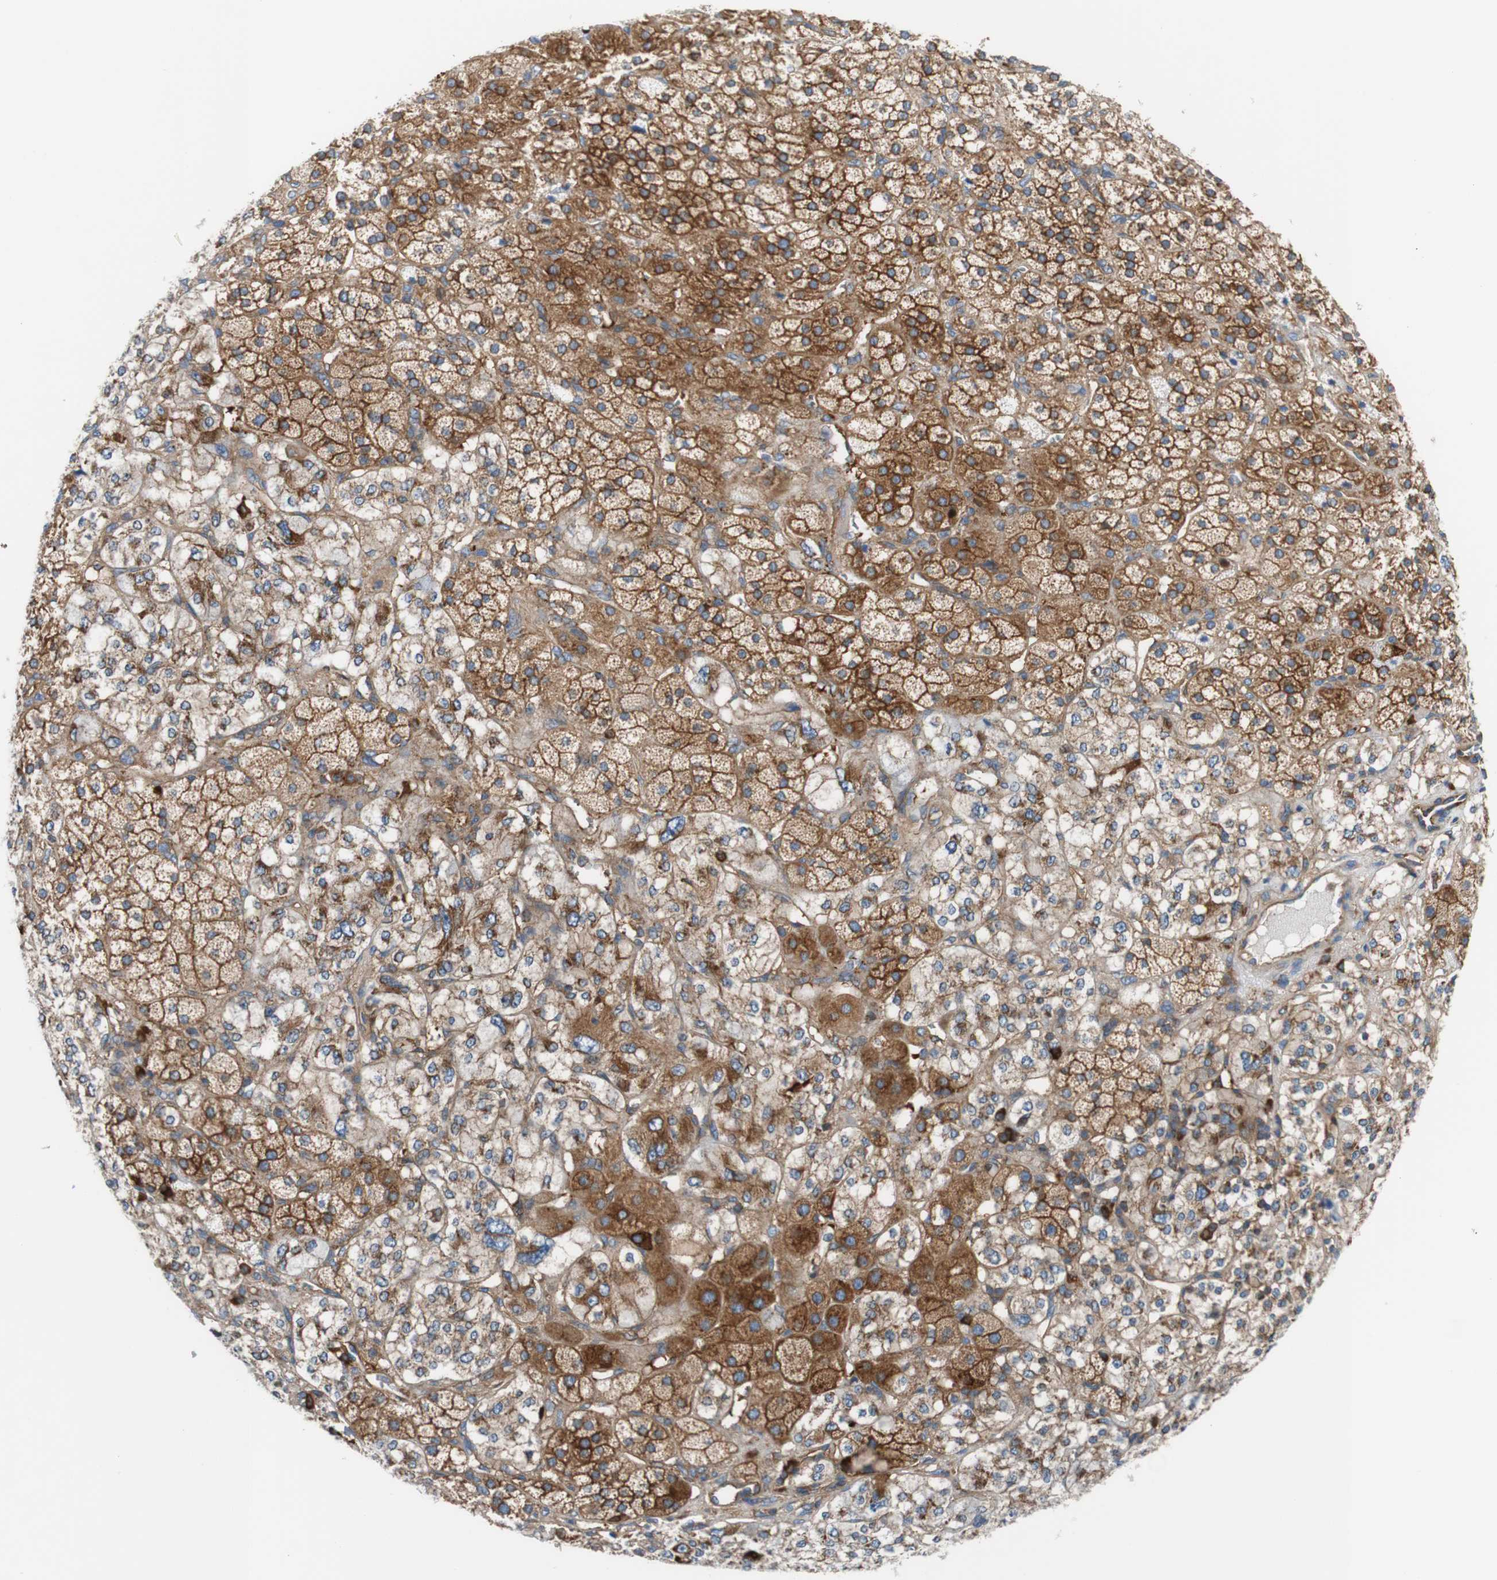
{"staining": {"intensity": "moderate", "quantity": ">75%", "location": "cytoplasmic/membranous"}, "tissue": "adrenal gland", "cell_type": "Glandular cells", "image_type": "normal", "snomed": [{"axis": "morphology", "description": "Normal tissue, NOS"}, {"axis": "topography", "description": "Adrenal gland"}], "caption": "Immunohistochemistry (IHC) staining of unremarkable adrenal gland, which shows medium levels of moderate cytoplasmic/membranous expression in about >75% of glandular cells indicating moderate cytoplasmic/membranous protein positivity. The staining was performed using DAB (3,3'-diaminobenzidine) (brown) for protein detection and nuclei were counterstained in hematoxylin (blue).", "gene": "STOM", "patient": {"sex": "male", "age": 56}}